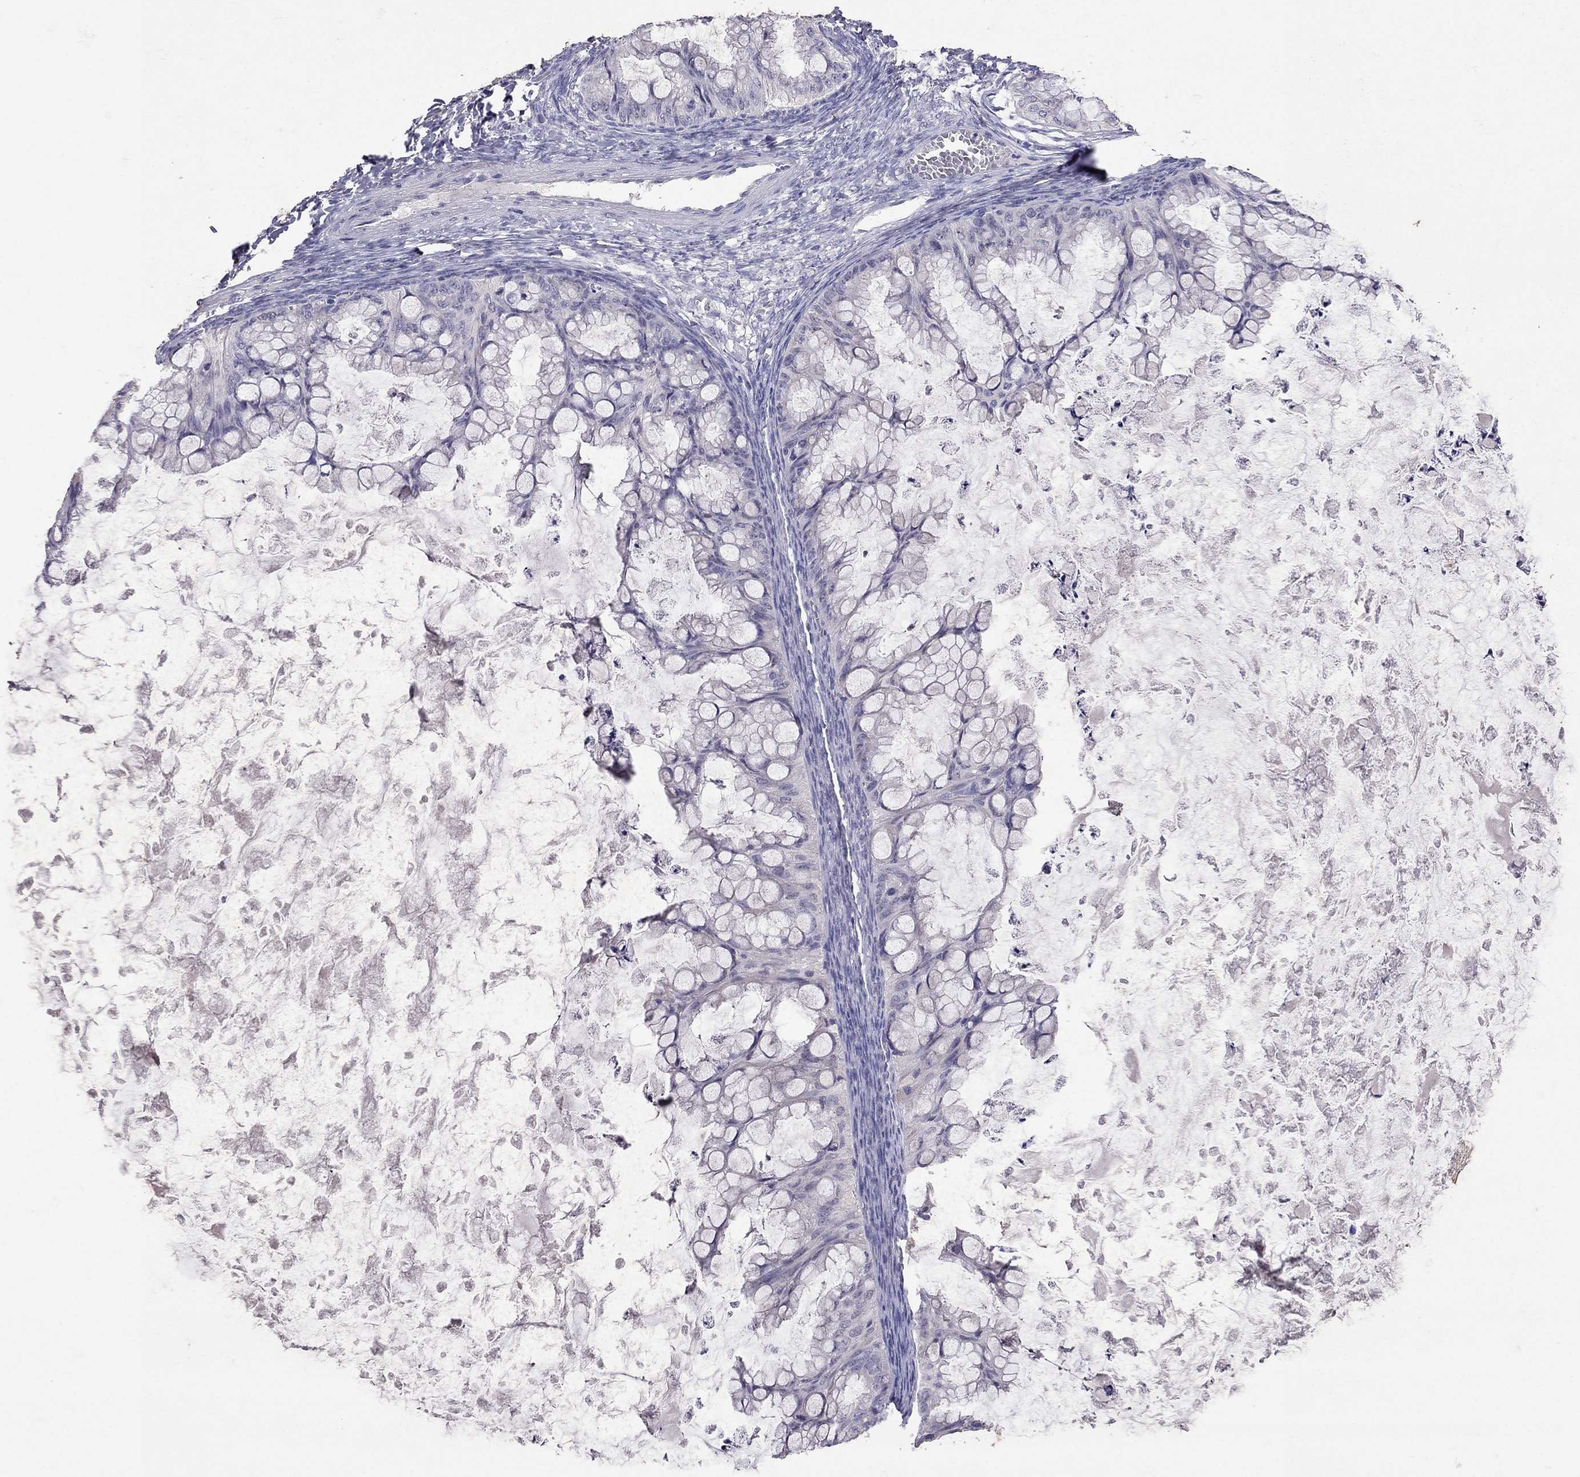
{"staining": {"intensity": "negative", "quantity": "none", "location": "none"}, "tissue": "ovarian cancer", "cell_type": "Tumor cells", "image_type": "cancer", "snomed": [{"axis": "morphology", "description": "Cystadenocarcinoma, mucinous, NOS"}, {"axis": "topography", "description": "Ovary"}], "caption": "Human ovarian cancer stained for a protein using immunohistochemistry (IHC) reveals no positivity in tumor cells.", "gene": "FST", "patient": {"sex": "female", "age": 35}}